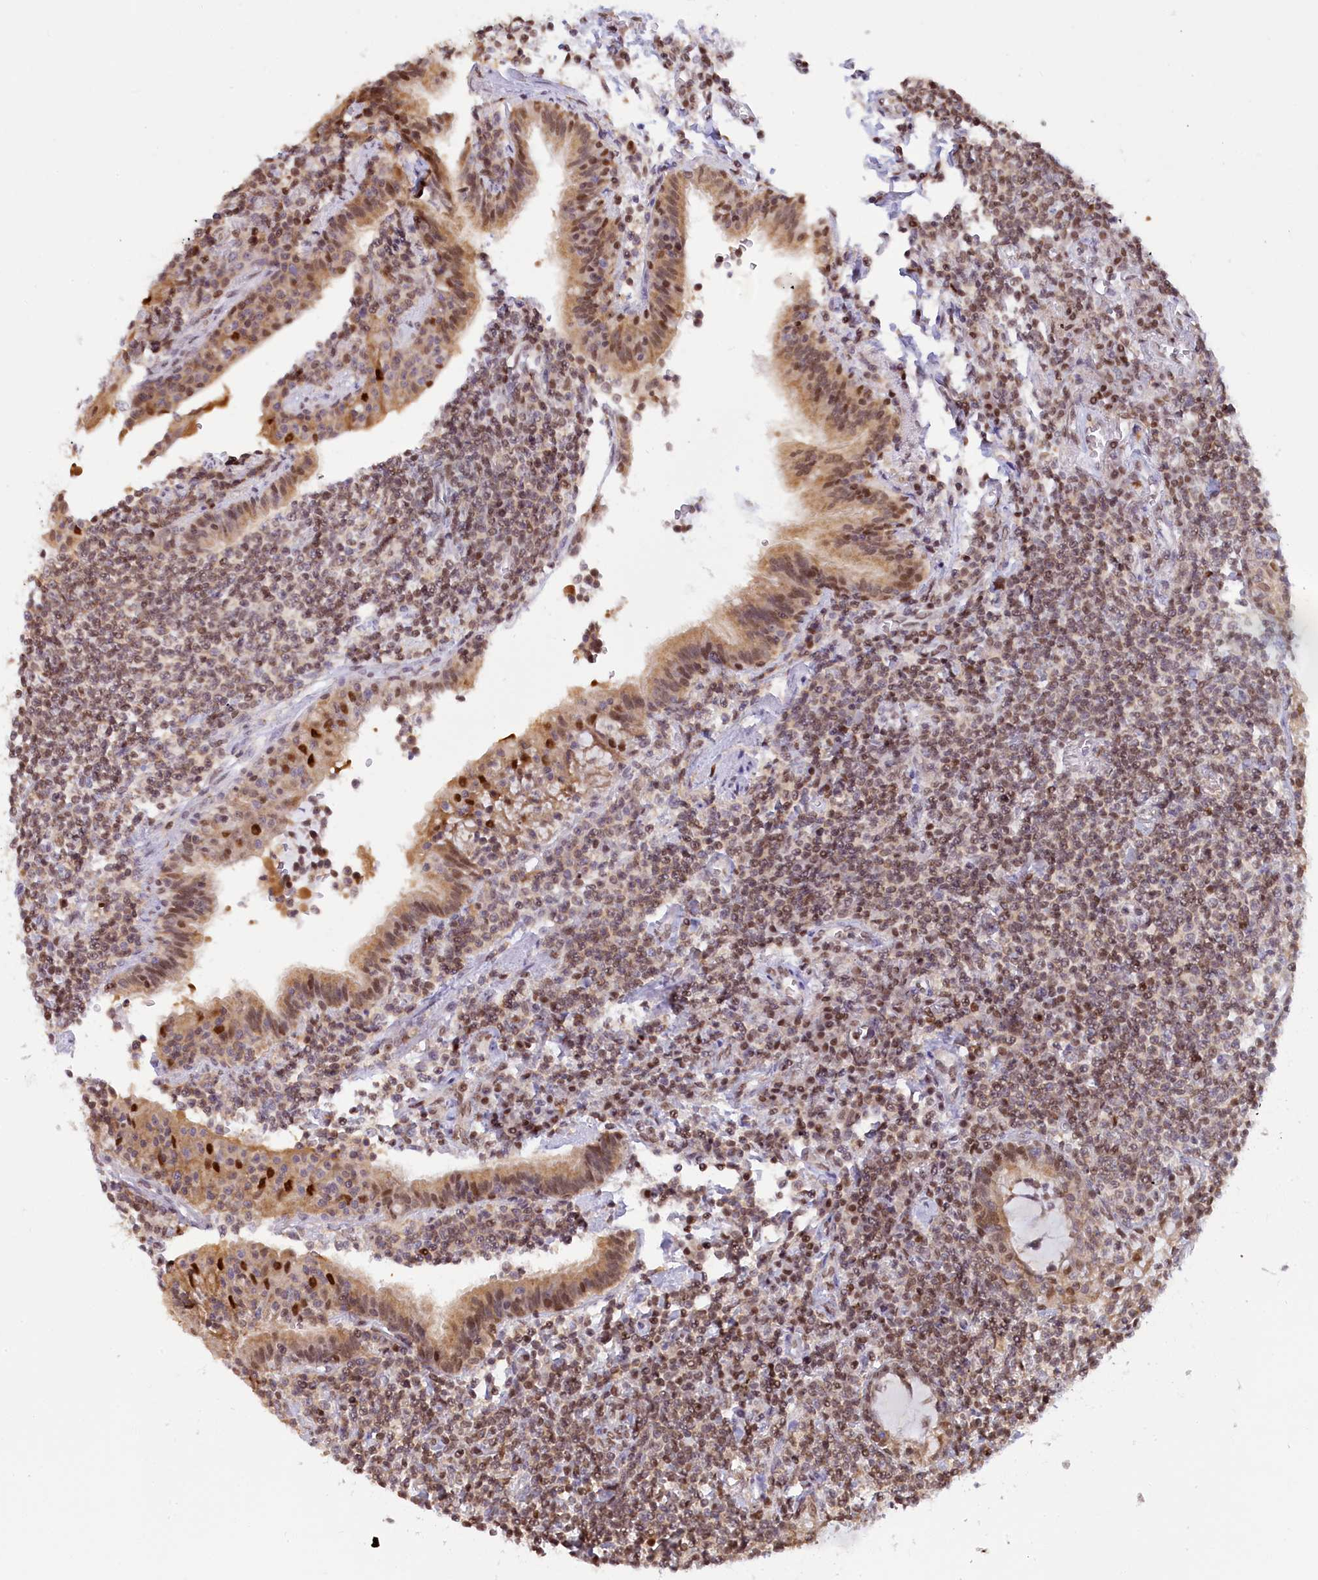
{"staining": {"intensity": "moderate", "quantity": ">75%", "location": "nuclear"}, "tissue": "lymphoma", "cell_type": "Tumor cells", "image_type": "cancer", "snomed": [{"axis": "morphology", "description": "Malignant lymphoma, non-Hodgkin's type, Low grade"}, {"axis": "topography", "description": "Lung"}], "caption": "Immunohistochemical staining of low-grade malignant lymphoma, non-Hodgkin's type exhibits medium levels of moderate nuclear staining in about >75% of tumor cells.", "gene": "IZUMO2", "patient": {"sex": "female", "age": 71}}